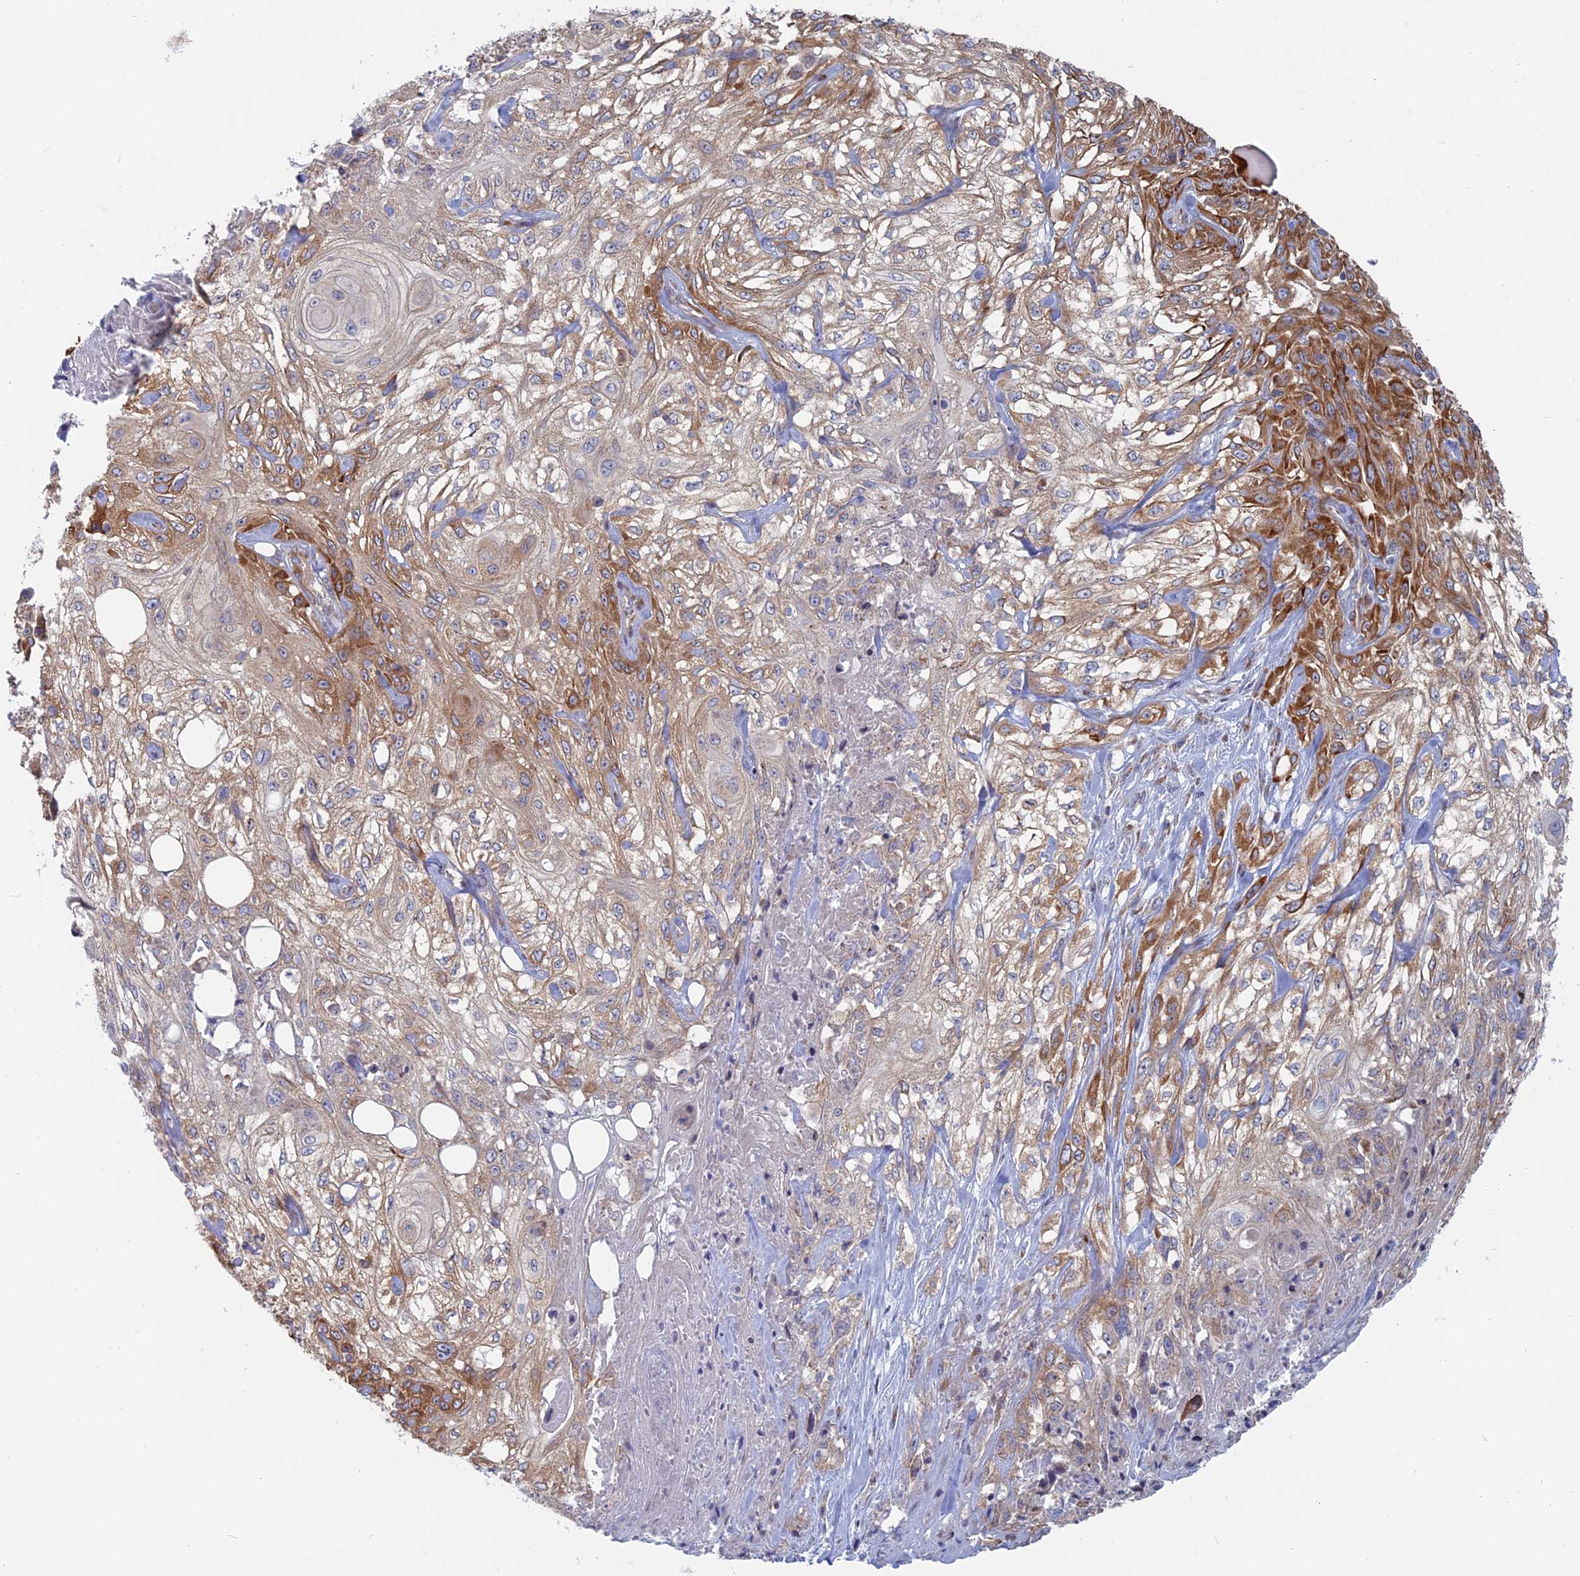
{"staining": {"intensity": "moderate", "quantity": ">75%", "location": "cytoplasmic/membranous"}, "tissue": "skin cancer", "cell_type": "Tumor cells", "image_type": "cancer", "snomed": [{"axis": "morphology", "description": "Squamous cell carcinoma, NOS"}, {"axis": "morphology", "description": "Squamous cell carcinoma, metastatic, NOS"}, {"axis": "topography", "description": "Skin"}, {"axis": "topography", "description": "Lymph node"}], "caption": "Tumor cells demonstrate medium levels of moderate cytoplasmic/membranous staining in approximately >75% of cells in human skin cancer (metastatic squamous cell carcinoma).", "gene": "TBC1D30", "patient": {"sex": "male", "age": 75}}